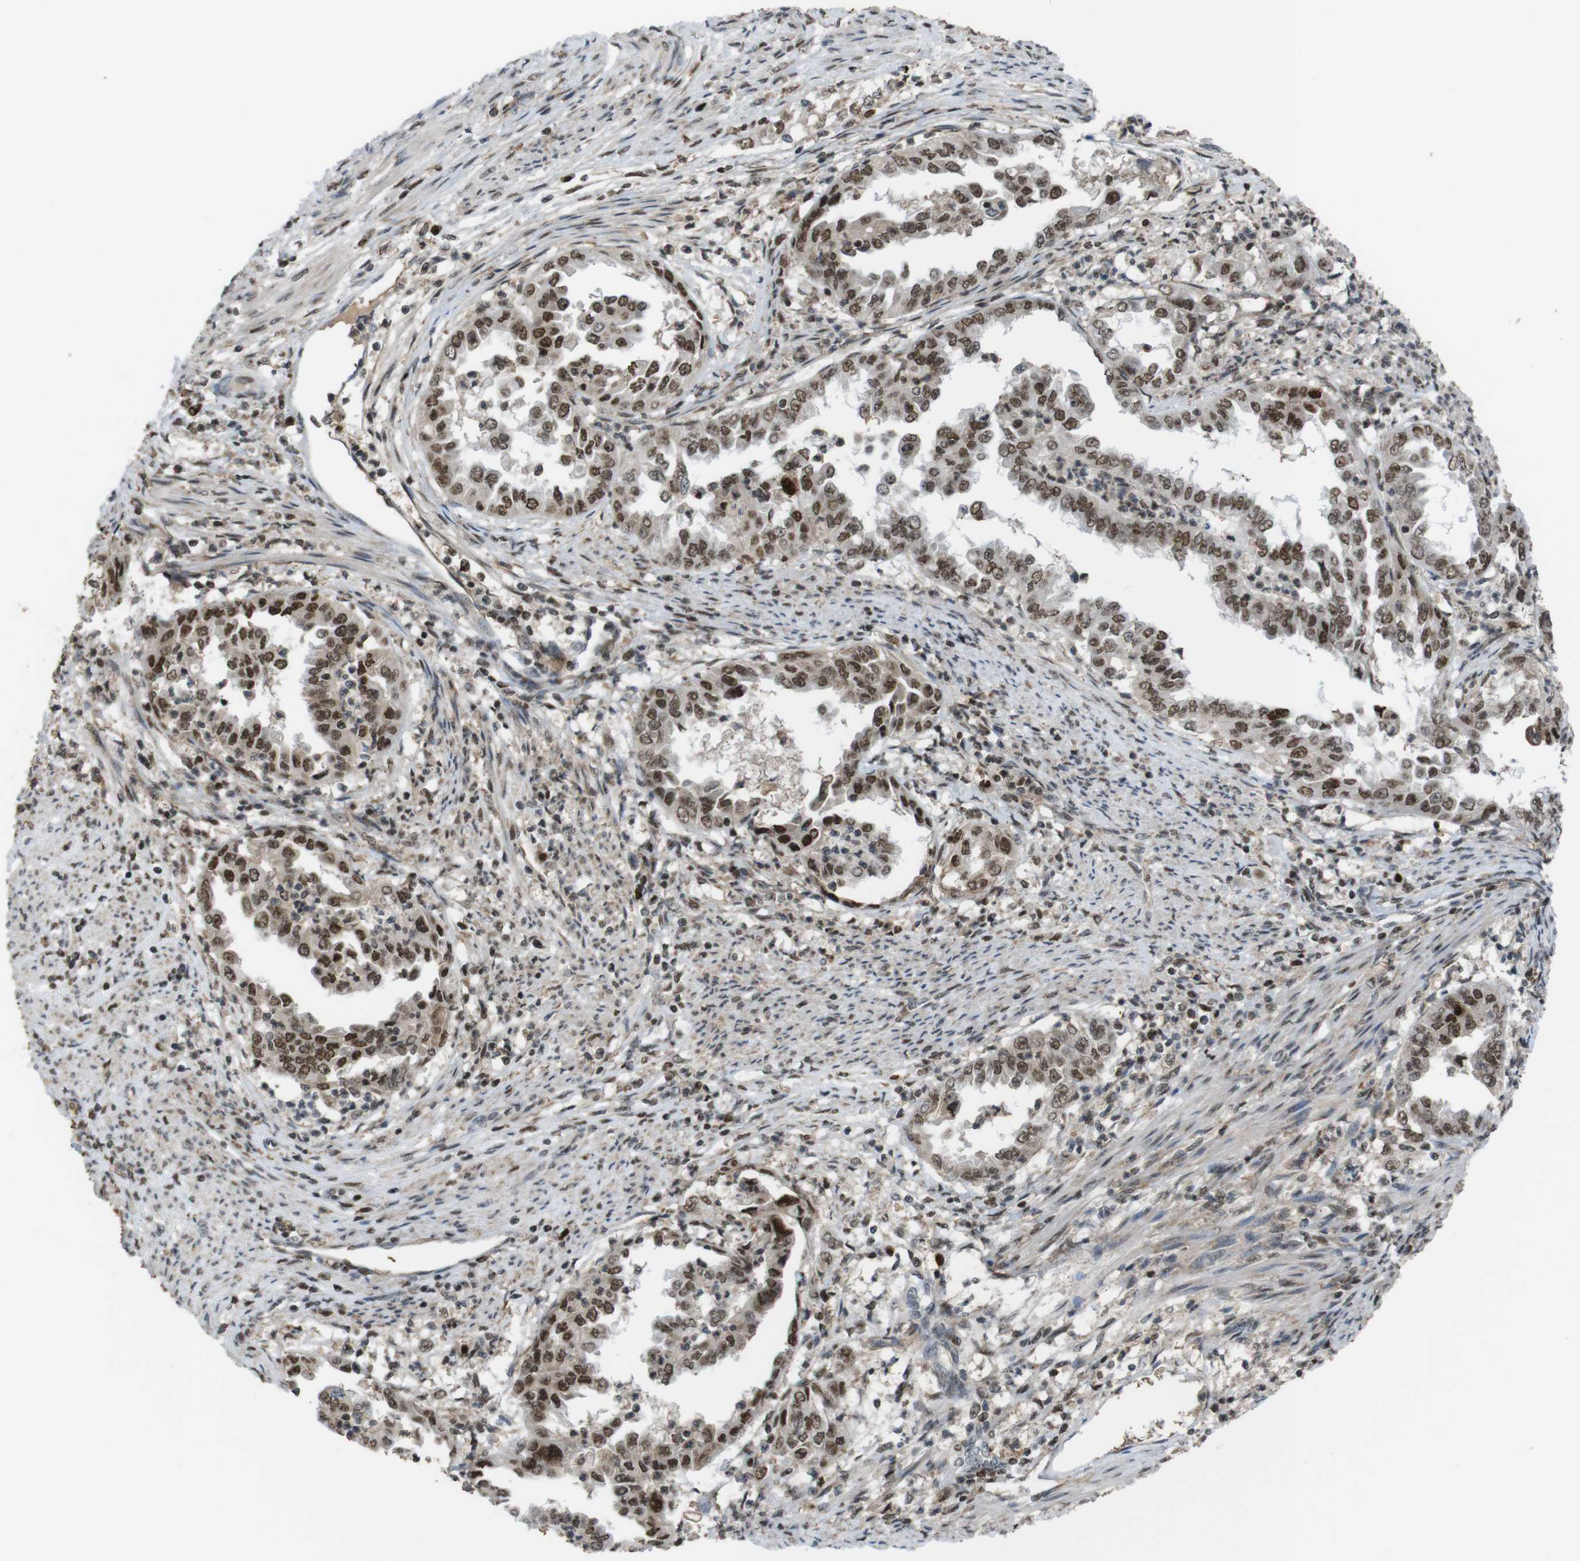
{"staining": {"intensity": "moderate", "quantity": ">75%", "location": "nuclear"}, "tissue": "endometrial cancer", "cell_type": "Tumor cells", "image_type": "cancer", "snomed": [{"axis": "morphology", "description": "Adenocarcinoma, NOS"}, {"axis": "topography", "description": "Endometrium"}], "caption": "Endometrial cancer stained with immunohistochemistry (IHC) displays moderate nuclear positivity in approximately >75% of tumor cells.", "gene": "SUB1", "patient": {"sex": "female", "age": 85}}